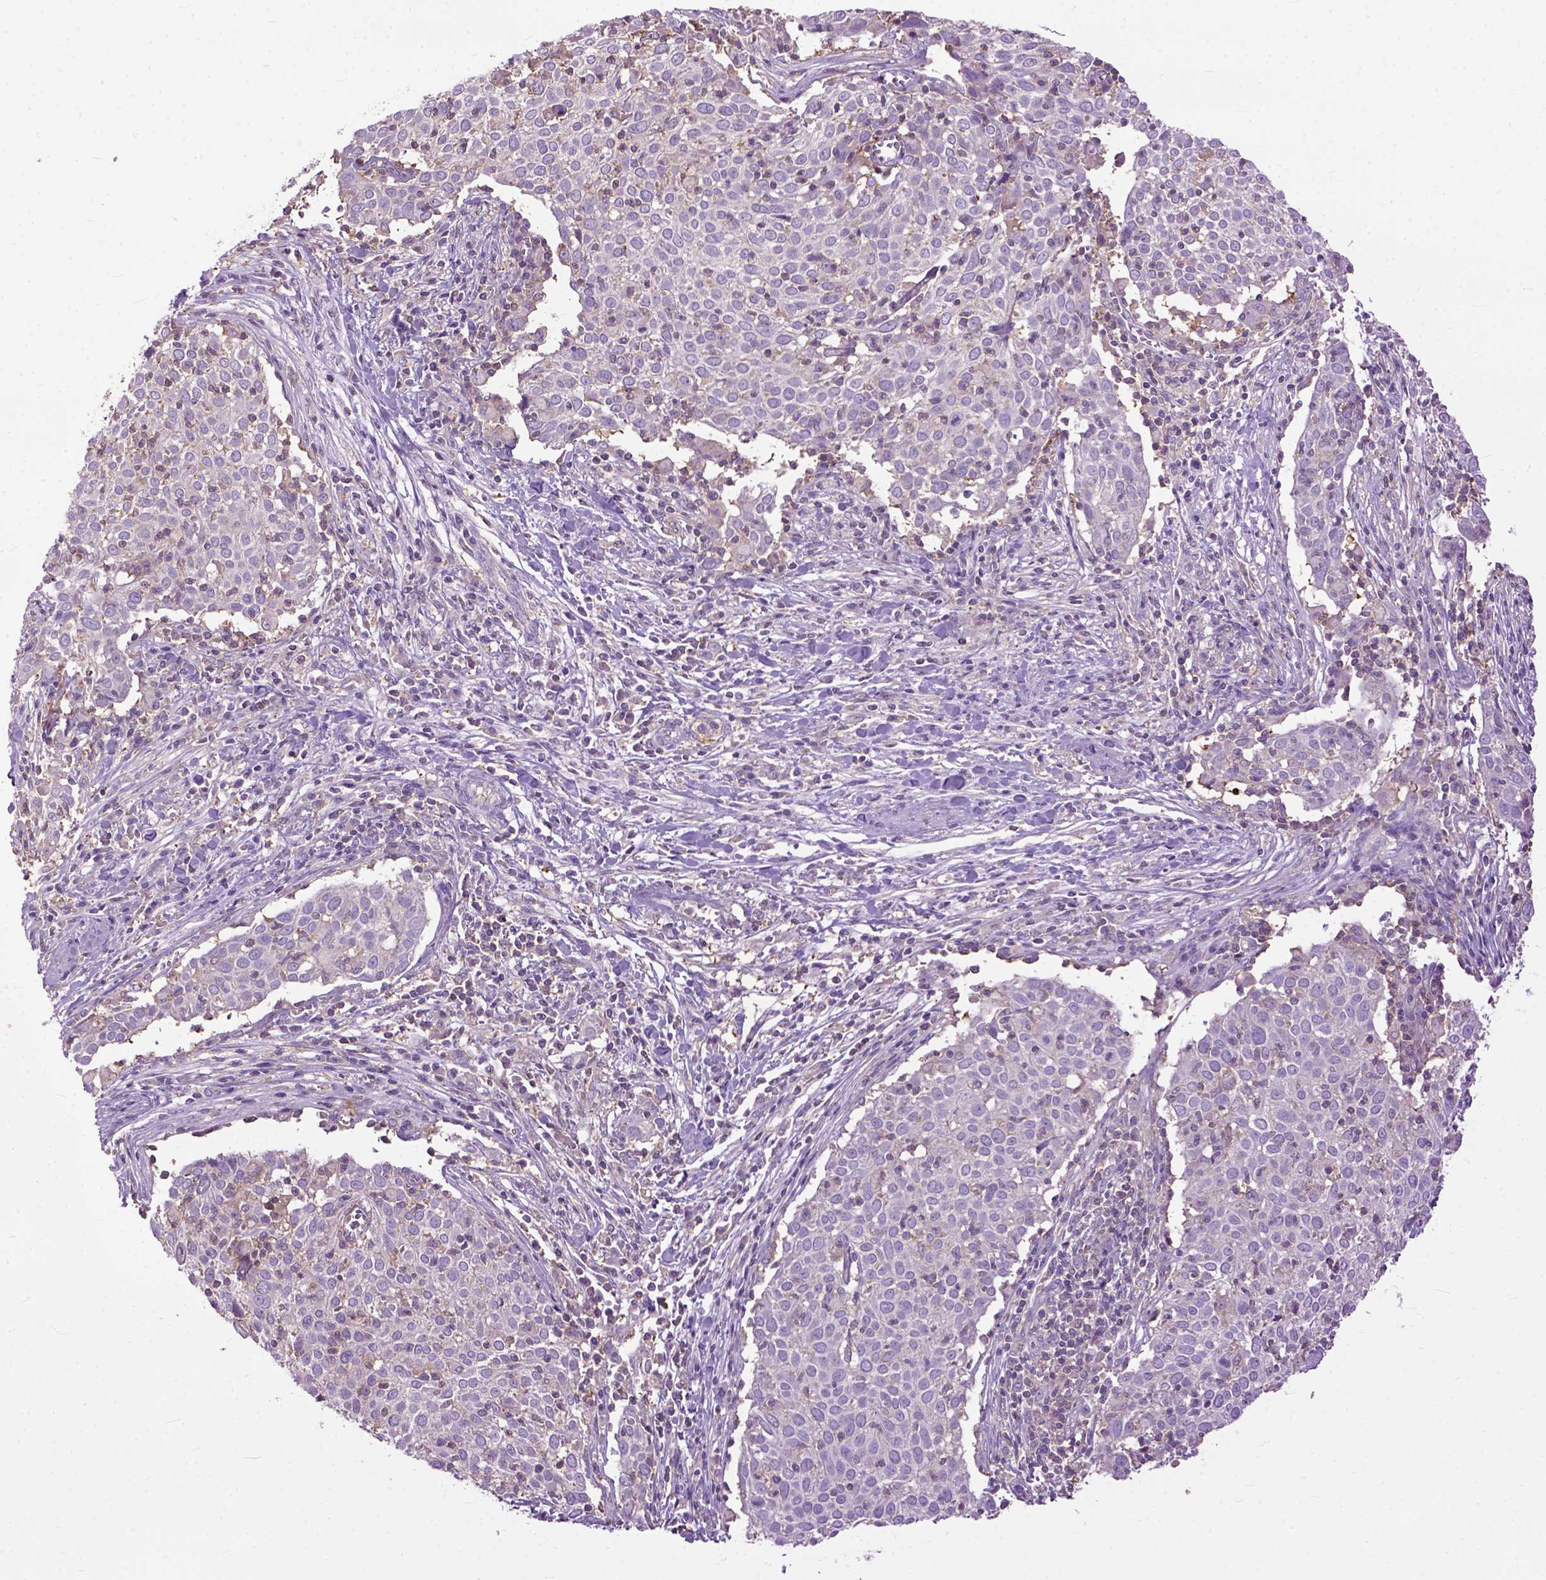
{"staining": {"intensity": "weak", "quantity": "<25%", "location": "cytoplasmic/membranous"}, "tissue": "cervical cancer", "cell_type": "Tumor cells", "image_type": "cancer", "snomed": [{"axis": "morphology", "description": "Squamous cell carcinoma, NOS"}, {"axis": "topography", "description": "Cervix"}], "caption": "There is no significant staining in tumor cells of cervical squamous cell carcinoma.", "gene": "NAMPT", "patient": {"sex": "female", "age": 39}}